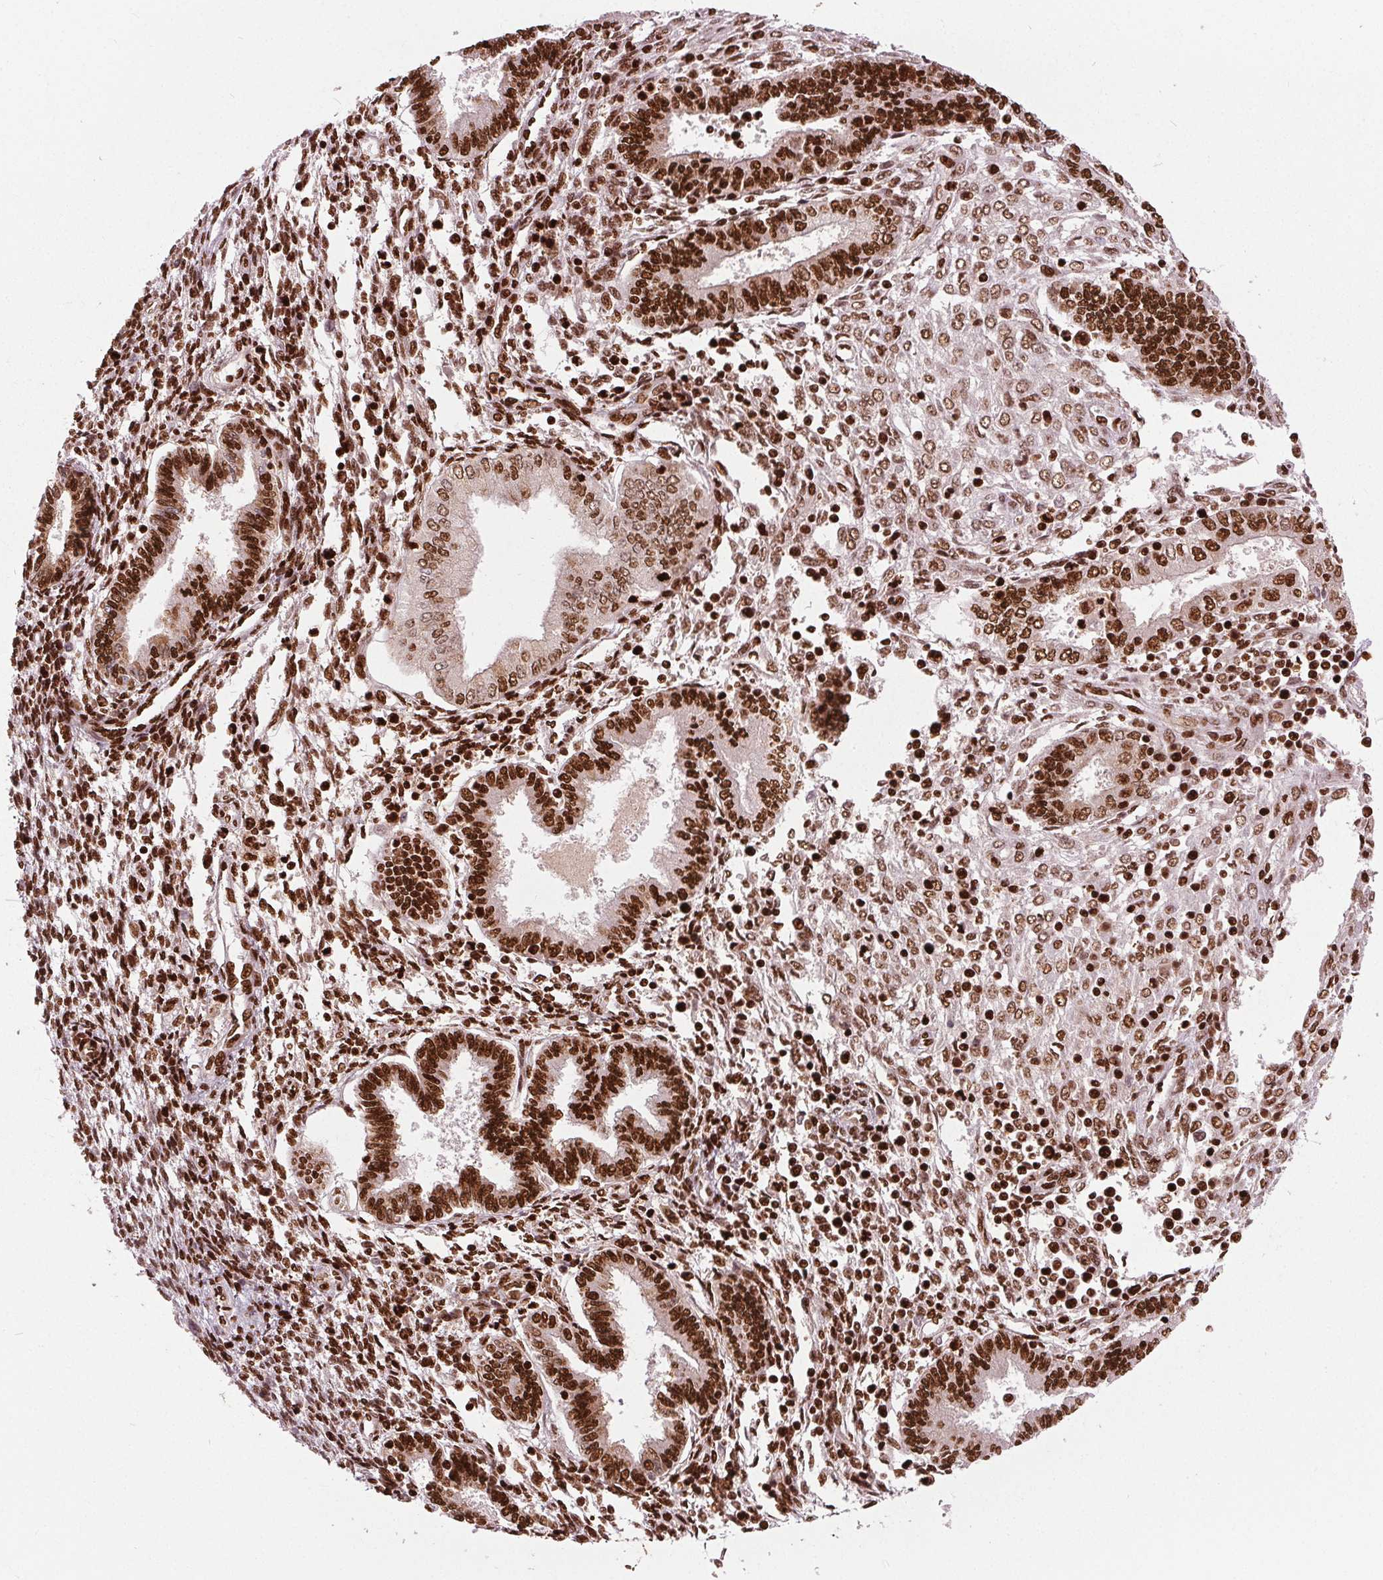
{"staining": {"intensity": "strong", "quantity": "25%-75%", "location": "nuclear"}, "tissue": "endometrium", "cell_type": "Cells in endometrial stroma", "image_type": "normal", "snomed": [{"axis": "morphology", "description": "Normal tissue, NOS"}, {"axis": "topography", "description": "Endometrium"}], "caption": "Normal endometrium exhibits strong nuclear positivity in about 25%-75% of cells in endometrial stroma (IHC, brightfield microscopy, high magnification)..", "gene": "BRD4", "patient": {"sex": "female", "age": 42}}